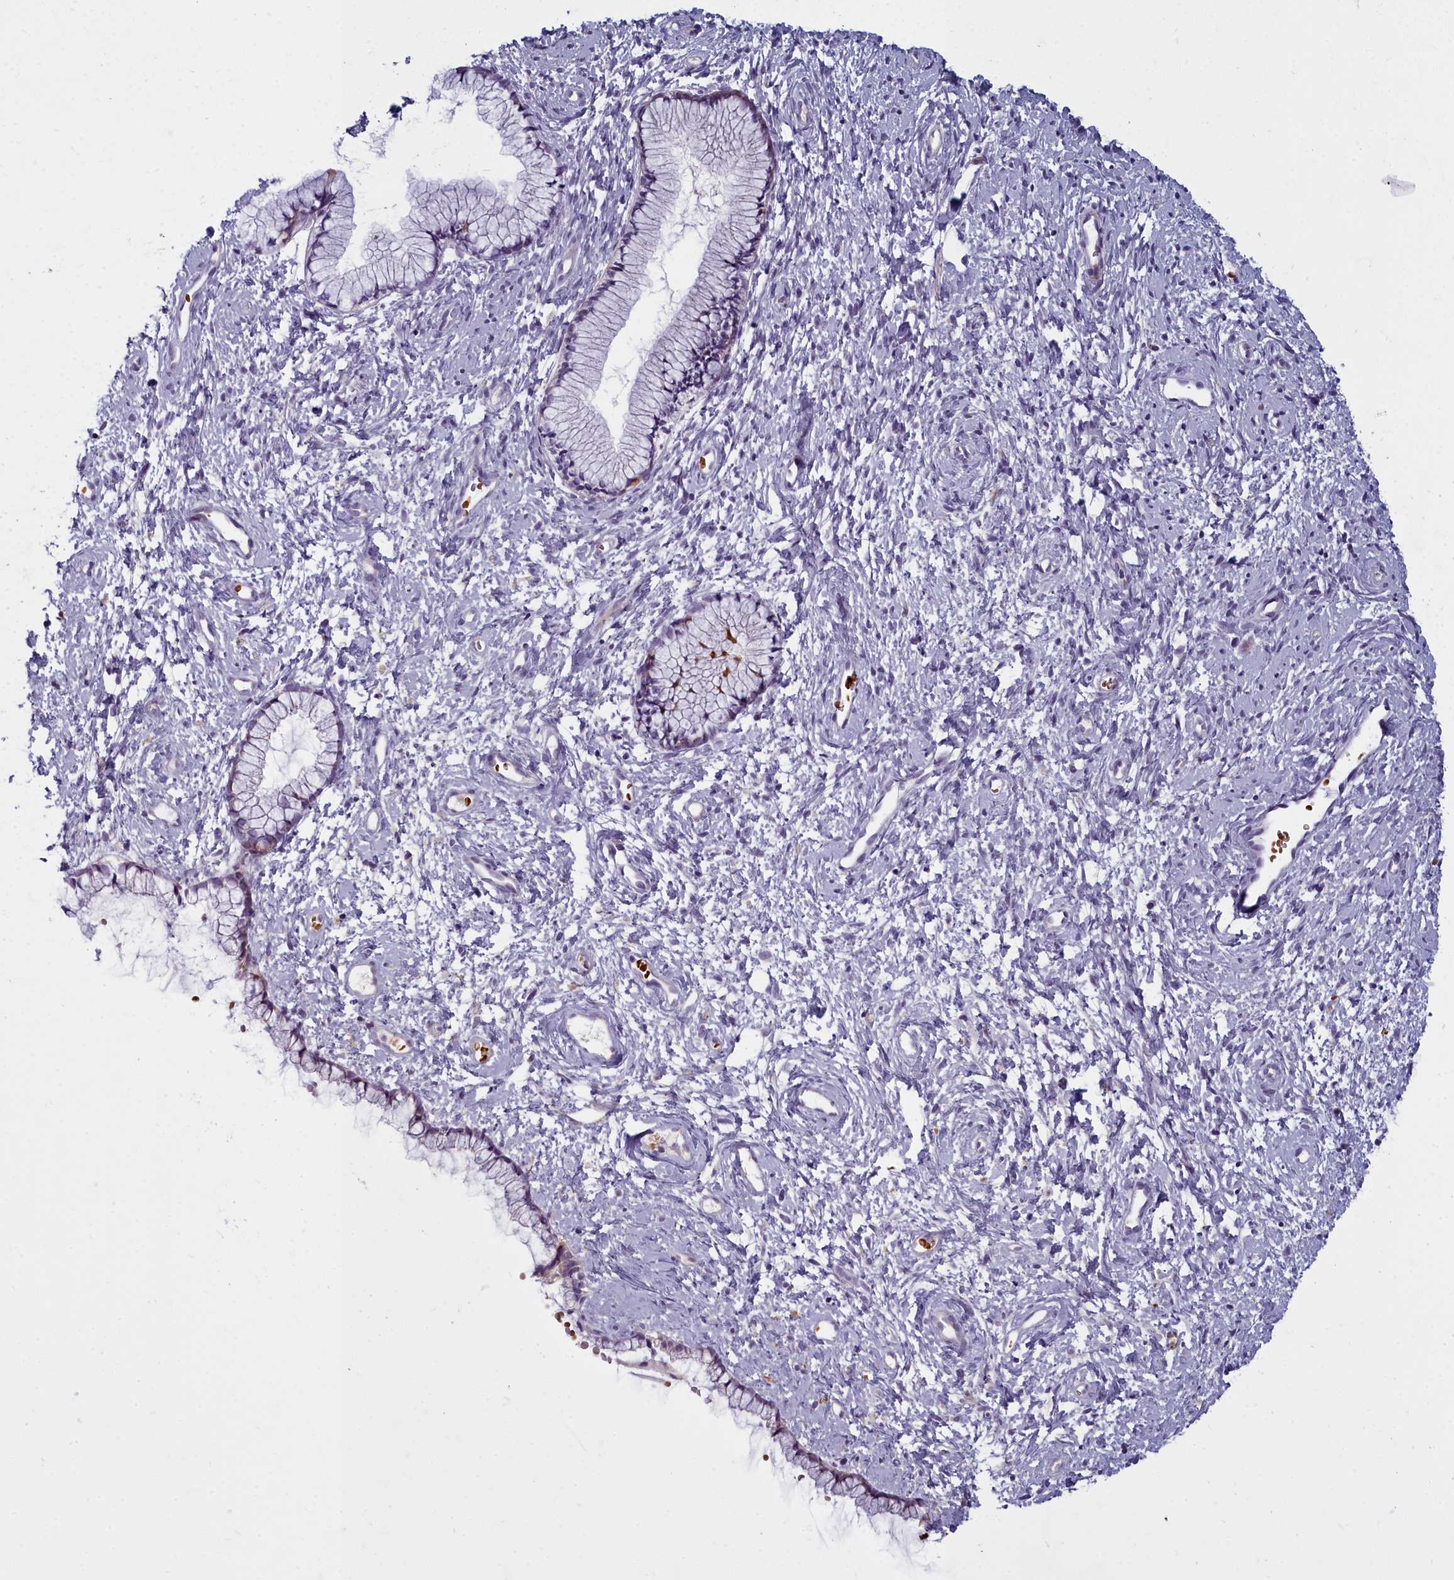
{"staining": {"intensity": "weak", "quantity": "25%-75%", "location": "cytoplasmic/membranous"}, "tissue": "cervix", "cell_type": "Glandular cells", "image_type": "normal", "snomed": [{"axis": "morphology", "description": "Normal tissue, NOS"}, {"axis": "topography", "description": "Cervix"}], "caption": "Approximately 25%-75% of glandular cells in normal human cervix demonstrate weak cytoplasmic/membranous protein positivity as visualized by brown immunohistochemical staining.", "gene": "ARL15", "patient": {"sex": "female", "age": 57}}